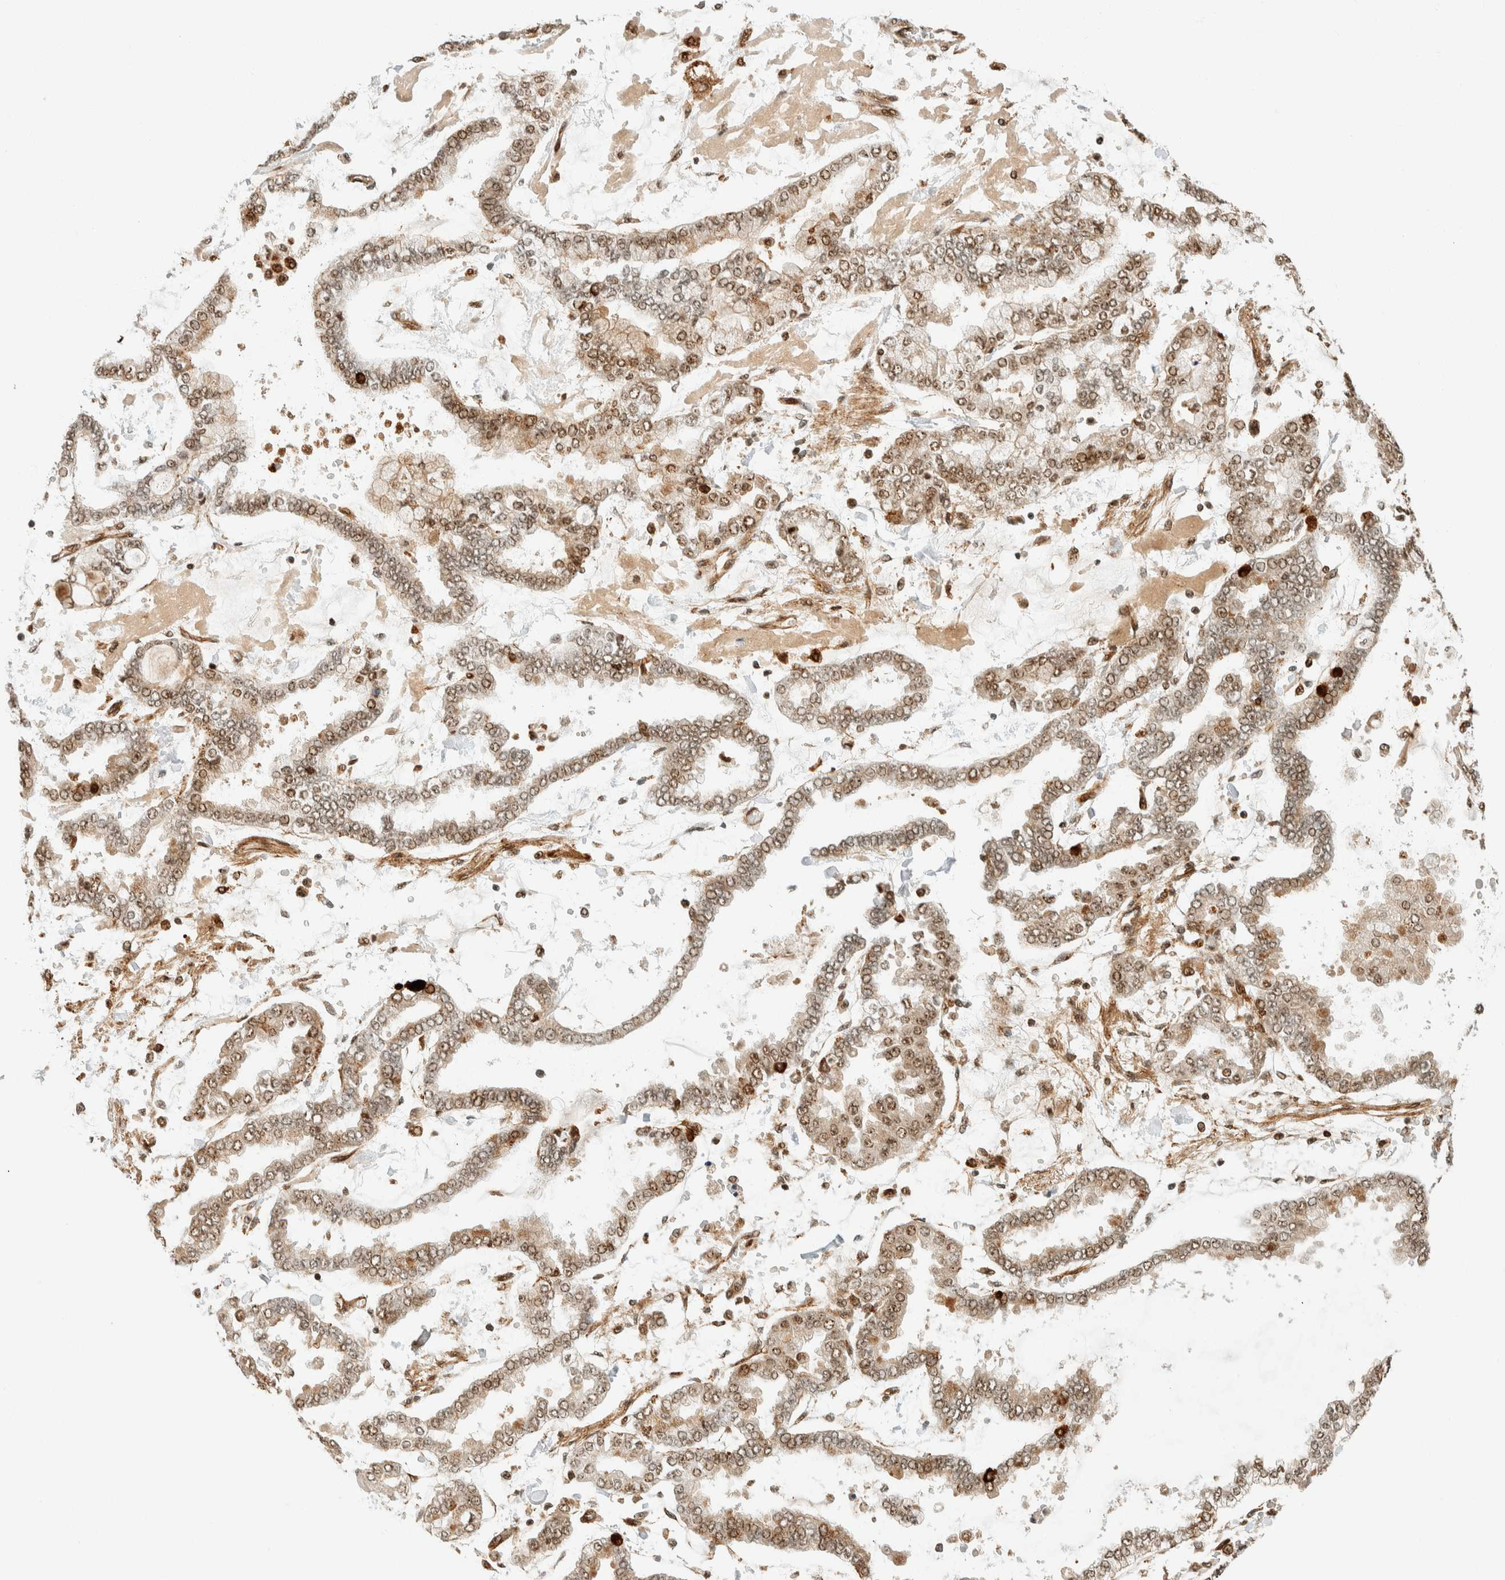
{"staining": {"intensity": "moderate", "quantity": ">75%", "location": "nuclear"}, "tissue": "stomach cancer", "cell_type": "Tumor cells", "image_type": "cancer", "snomed": [{"axis": "morphology", "description": "Normal tissue, NOS"}, {"axis": "morphology", "description": "Adenocarcinoma, NOS"}, {"axis": "topography", "description": "Stomach, upper"}, {"axis": "topography", "description": "Stomach"}], "caption": "Human stomach cancer (adenocarcinoma) stained with a brown dye demonstrates moderate nuclear positive staining in approximately >75% of tumor cells.", "gene": "SIK1", "patient": {"sex": "male", "age": 76}}